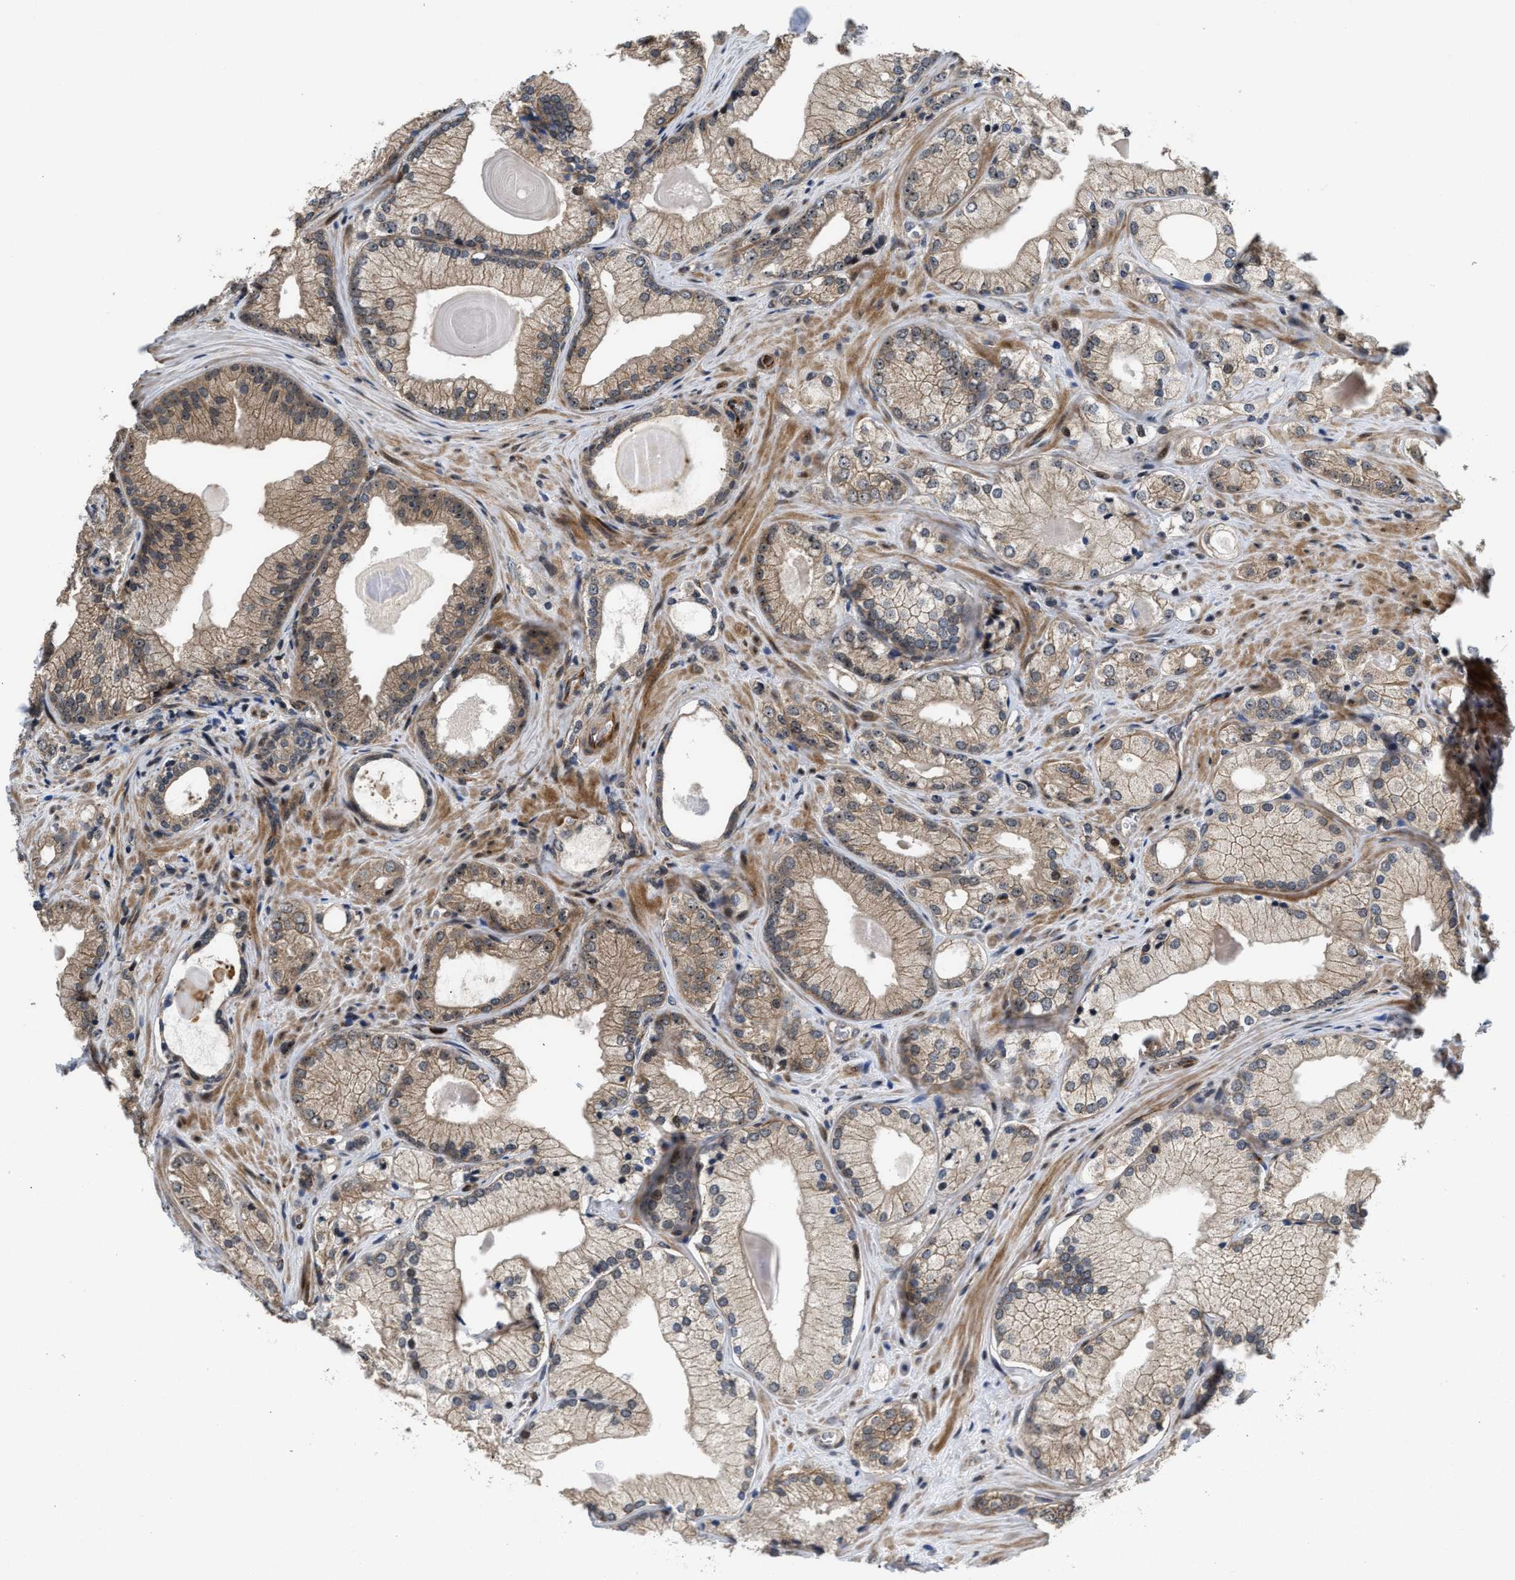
{"staining": {"intensity": "weak", "quantity": "25%-75%", "location": "cytoplasmic/membranous,nuclear"}, "tissue": "prostate cancer", "cell_type": "Tumor cells", "image_type": "cancer", "snomed": [{"axis": "morphology", "description": "Adenocarcinoma, Low grade"}, {"axis": "topography", "description": "Prostate"}], "caption": "Protein analysis of prostate low-grade adenocarcinoma tissue reveals weak cytoplasmic/membranous and nuclear staining in about 25%-75% of tumor cells.", "gene": "ALDH3A2", "patient": {"sex": "male", "age": 65}}